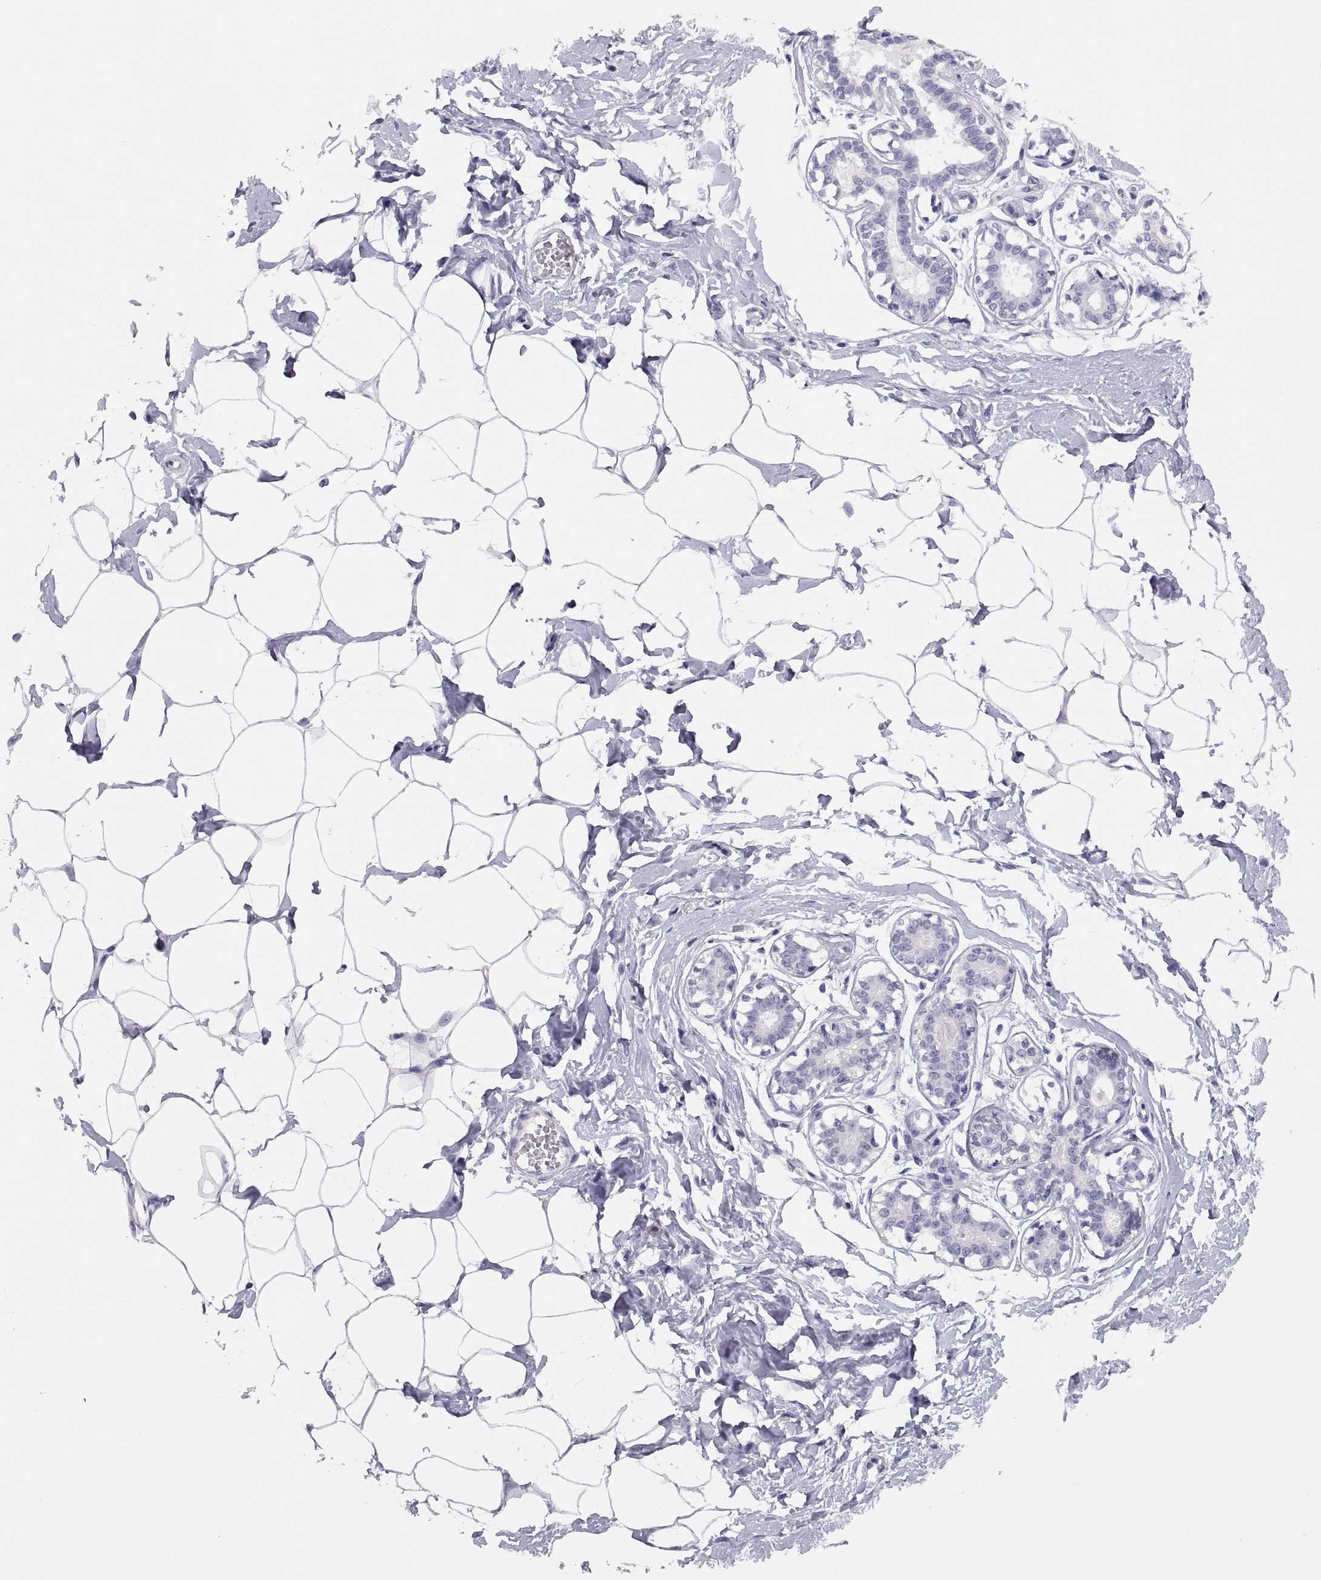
{"staining": {"intensity": "negative", "quantity": "none", "location": "none"}, "tissue": "breast", "cell_type": "Adipocytes", "image_type": "normal", "snomed": [{"axis": "morphology", "description": "Normal tissue, NOS"}, {"axis": "morphology", "description": "Lobular carcinoma, in situ"}, {"axis": "topography", "description": "Breast"}], "caption": "Immunohistochemistry photomicrograph of benign breast: breast stained with DAB (3,3'-diaminobenzidine) shows no significant protein staining in adipocytes.", "gene": "STRC", "patient": {"sex": "female", "age": 35}}